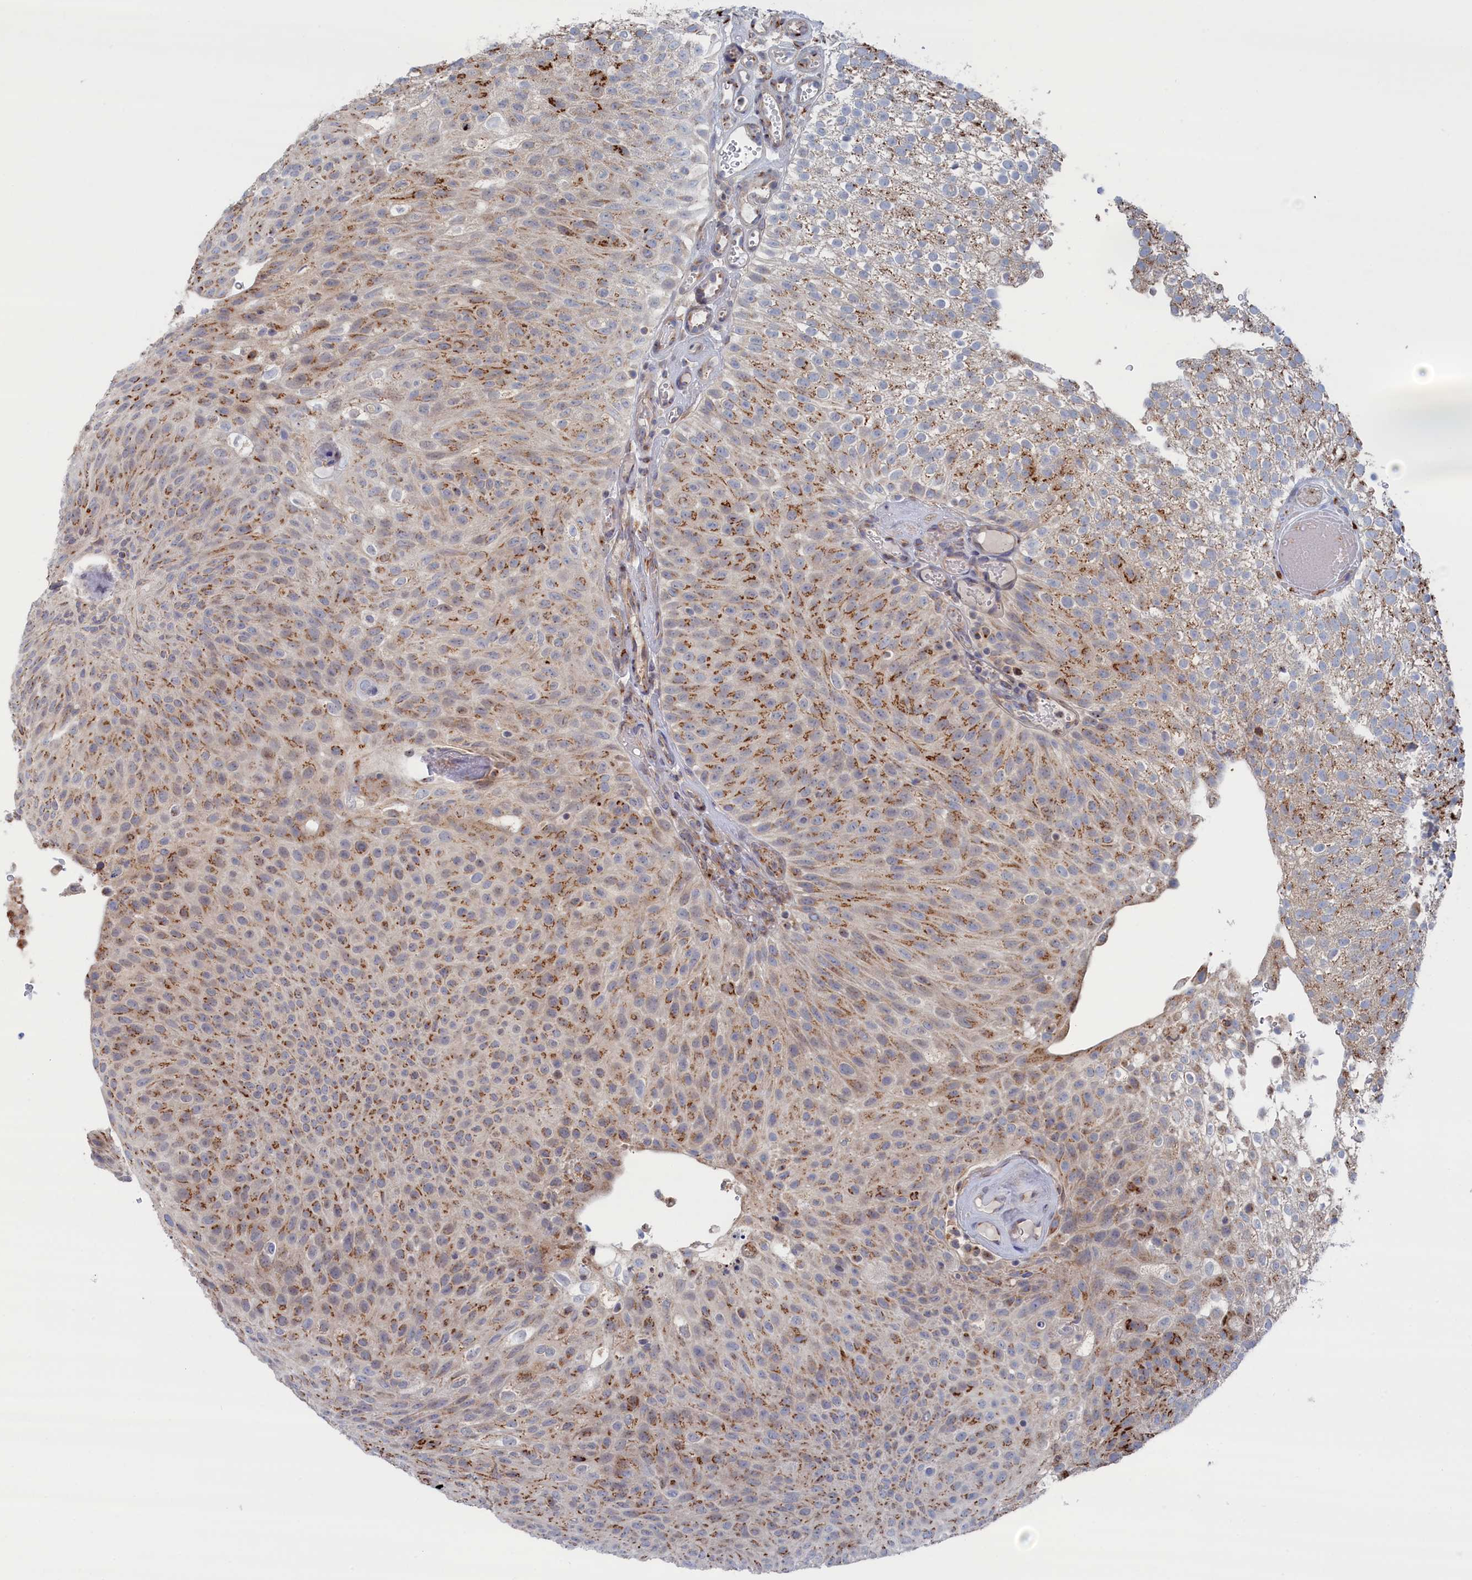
{"staining": {"intensity": "moderate", "quantity": "25%-75%", "location": "cytoplasmic/membranous"}, "tissue": "urothelial cancer", "cell_type": "Tumor cells", "image_type": "cancer", "snomed": [{"axis": "morphology", "description": "Urothelial carcinoma, Low grade"}, {"axis": "topography", "description": "Urinary bladder"}], "caption": "Urothelial cancer stained for a protein exhibits moderate cytoplasmic/membranous positivity in tumor cells.", "gene": "IRX1", "patient": {"sex": "male", "age": 78}}